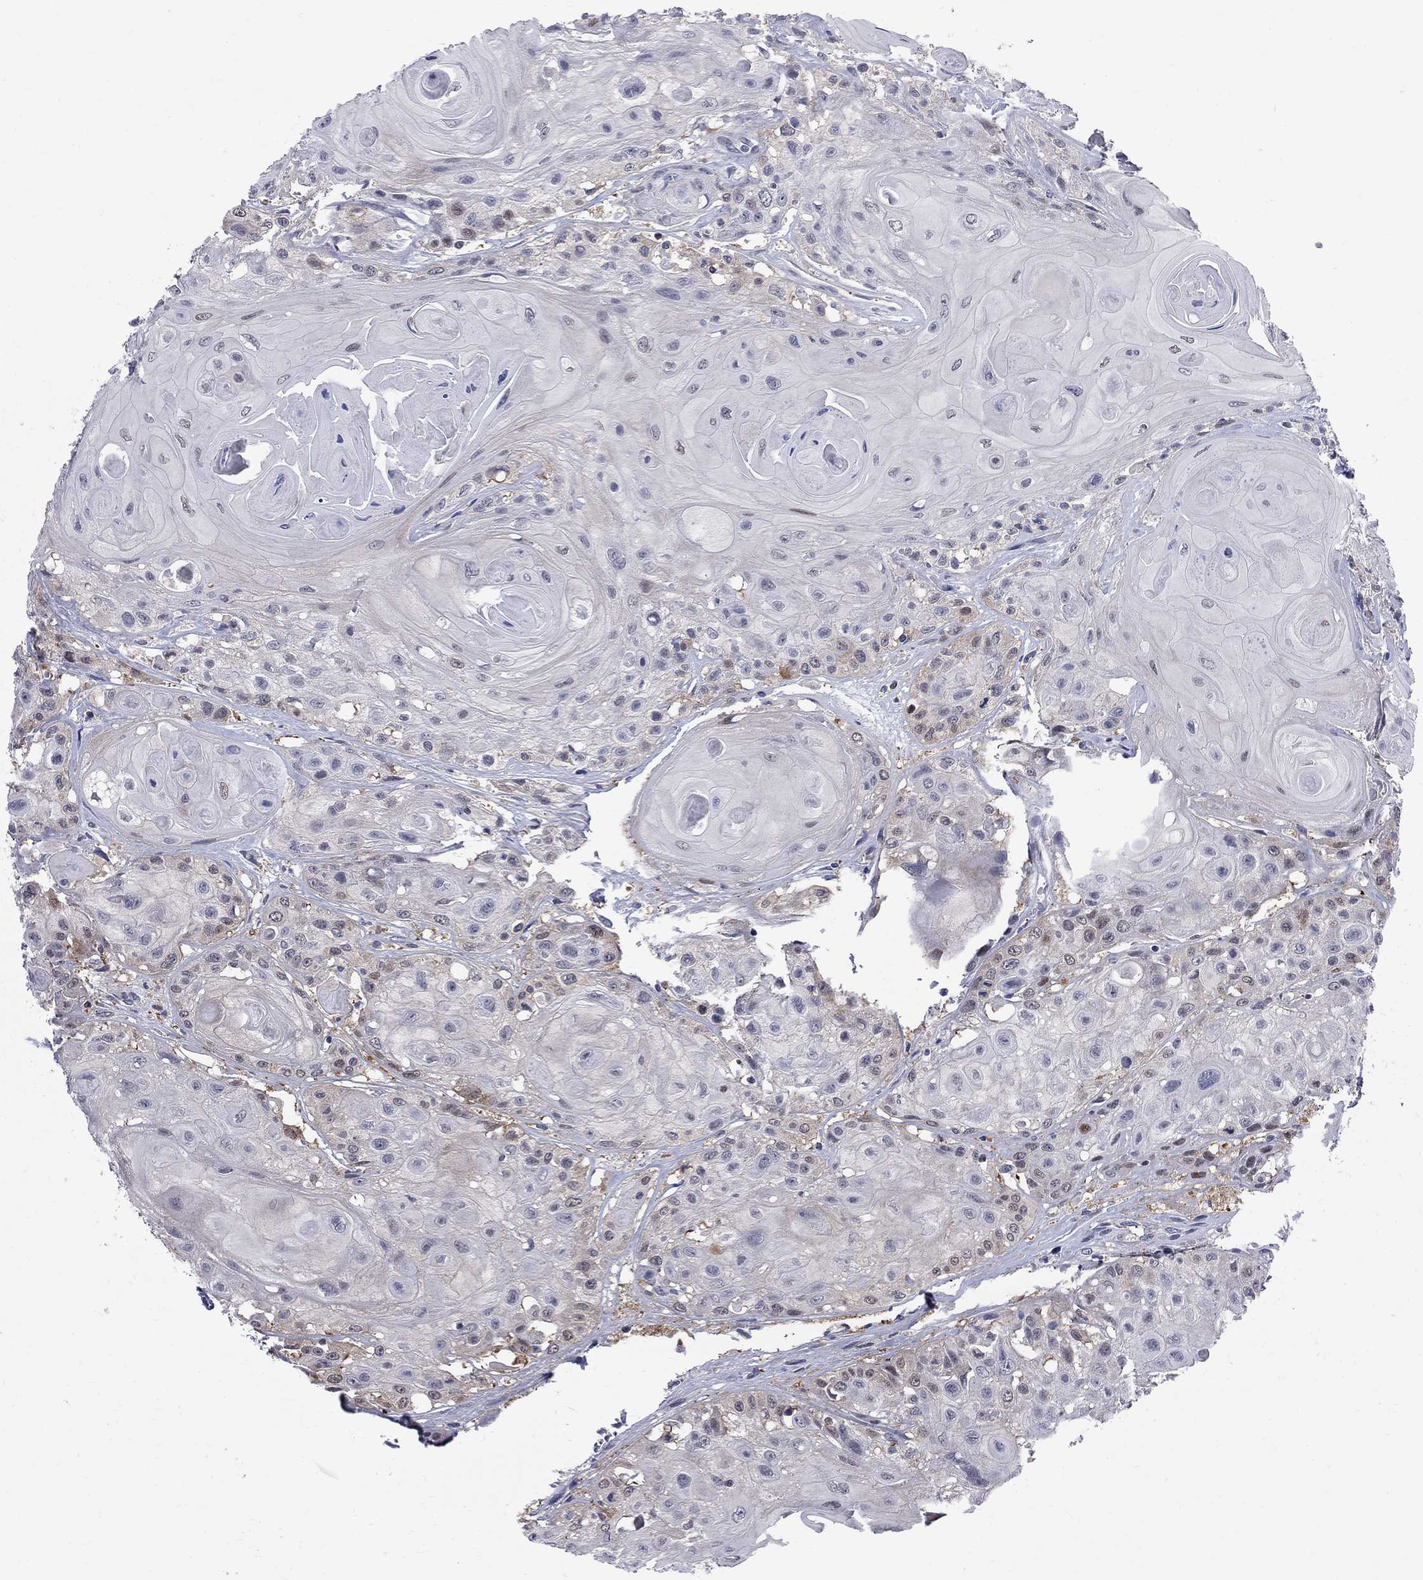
{"staining": {"intensity": "negative", "quantity": "none", "location": "none"}, "tissue": "head and neck cancer", "cell_type": "Tumor cells", "image_type": "cancer", "snomed": [{"axis": "morphology", "description": "Squamous cell carcinoma, NOS"}, {"axis": "topography", "description": "Head-Neck"}], "caption": "Tumor cells are negative for protein expression in human head and neck squamous cell carcinoma.", "gene": "GALNT8", "patient": {"sex": "female", "age": 59}}